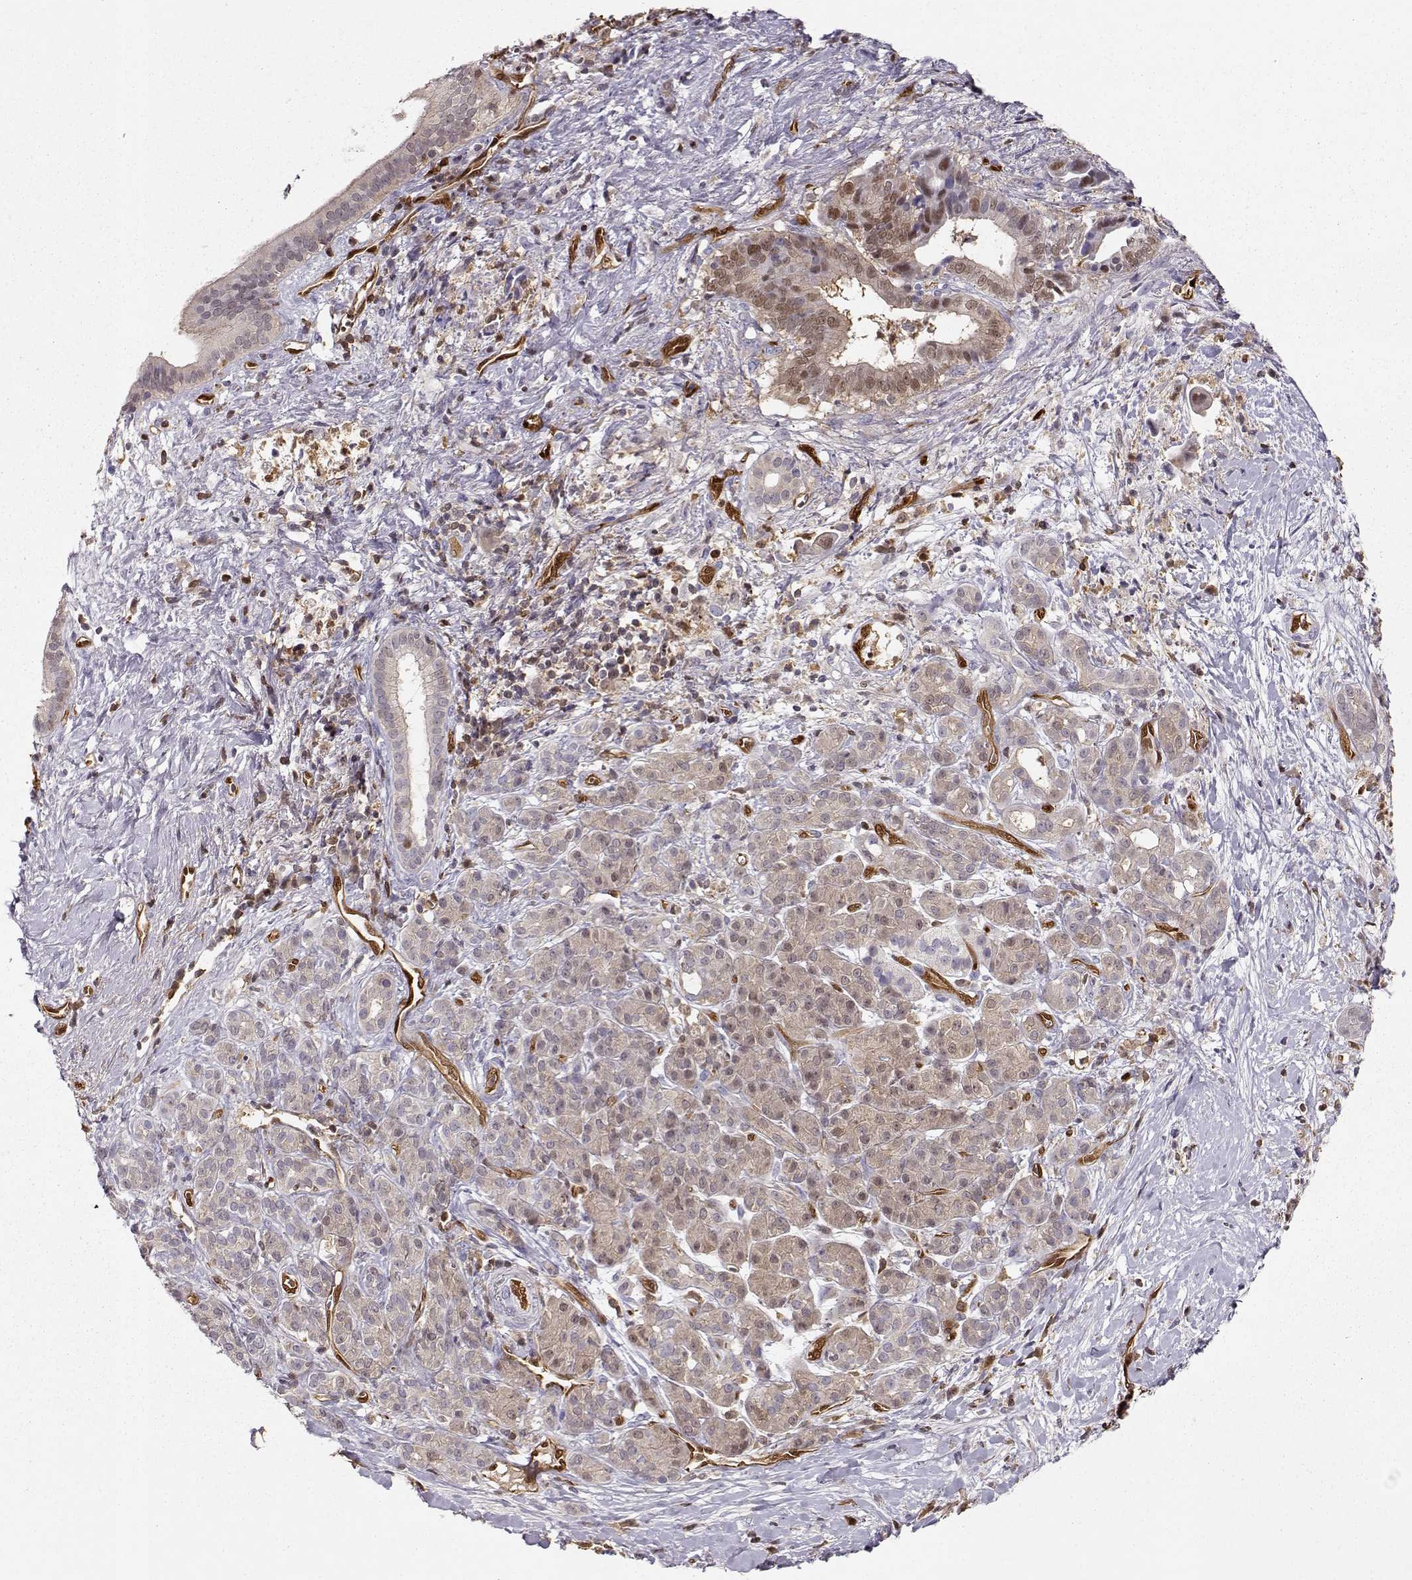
{"staining": {"intensity": "moderate", "quantity": ">75%", "location": "cytoplasmic/membranous,nuclear"}, "tissue": "pancreatic cancer", "cell_type": "Tumor cells", "image_type": "cancer", "snomed": [{"axis": "morphology", "description": "Adenocarcinoma, NOS"}, {"axis": "topography", "description": "Pancreas"}], "caption": "A micrograph of adenocarcinoma (pancreatic) stained for a protein demonstrates moderate cytoplasmic/membranous and nuclear brown staining in tumor cells. The staining was performed using DAB, with brown indicating positive protein expression. Nuclei are stained blue with hematoxylin.", "gene": "PNP", "patient": {"sex": "male", "age": 61}}